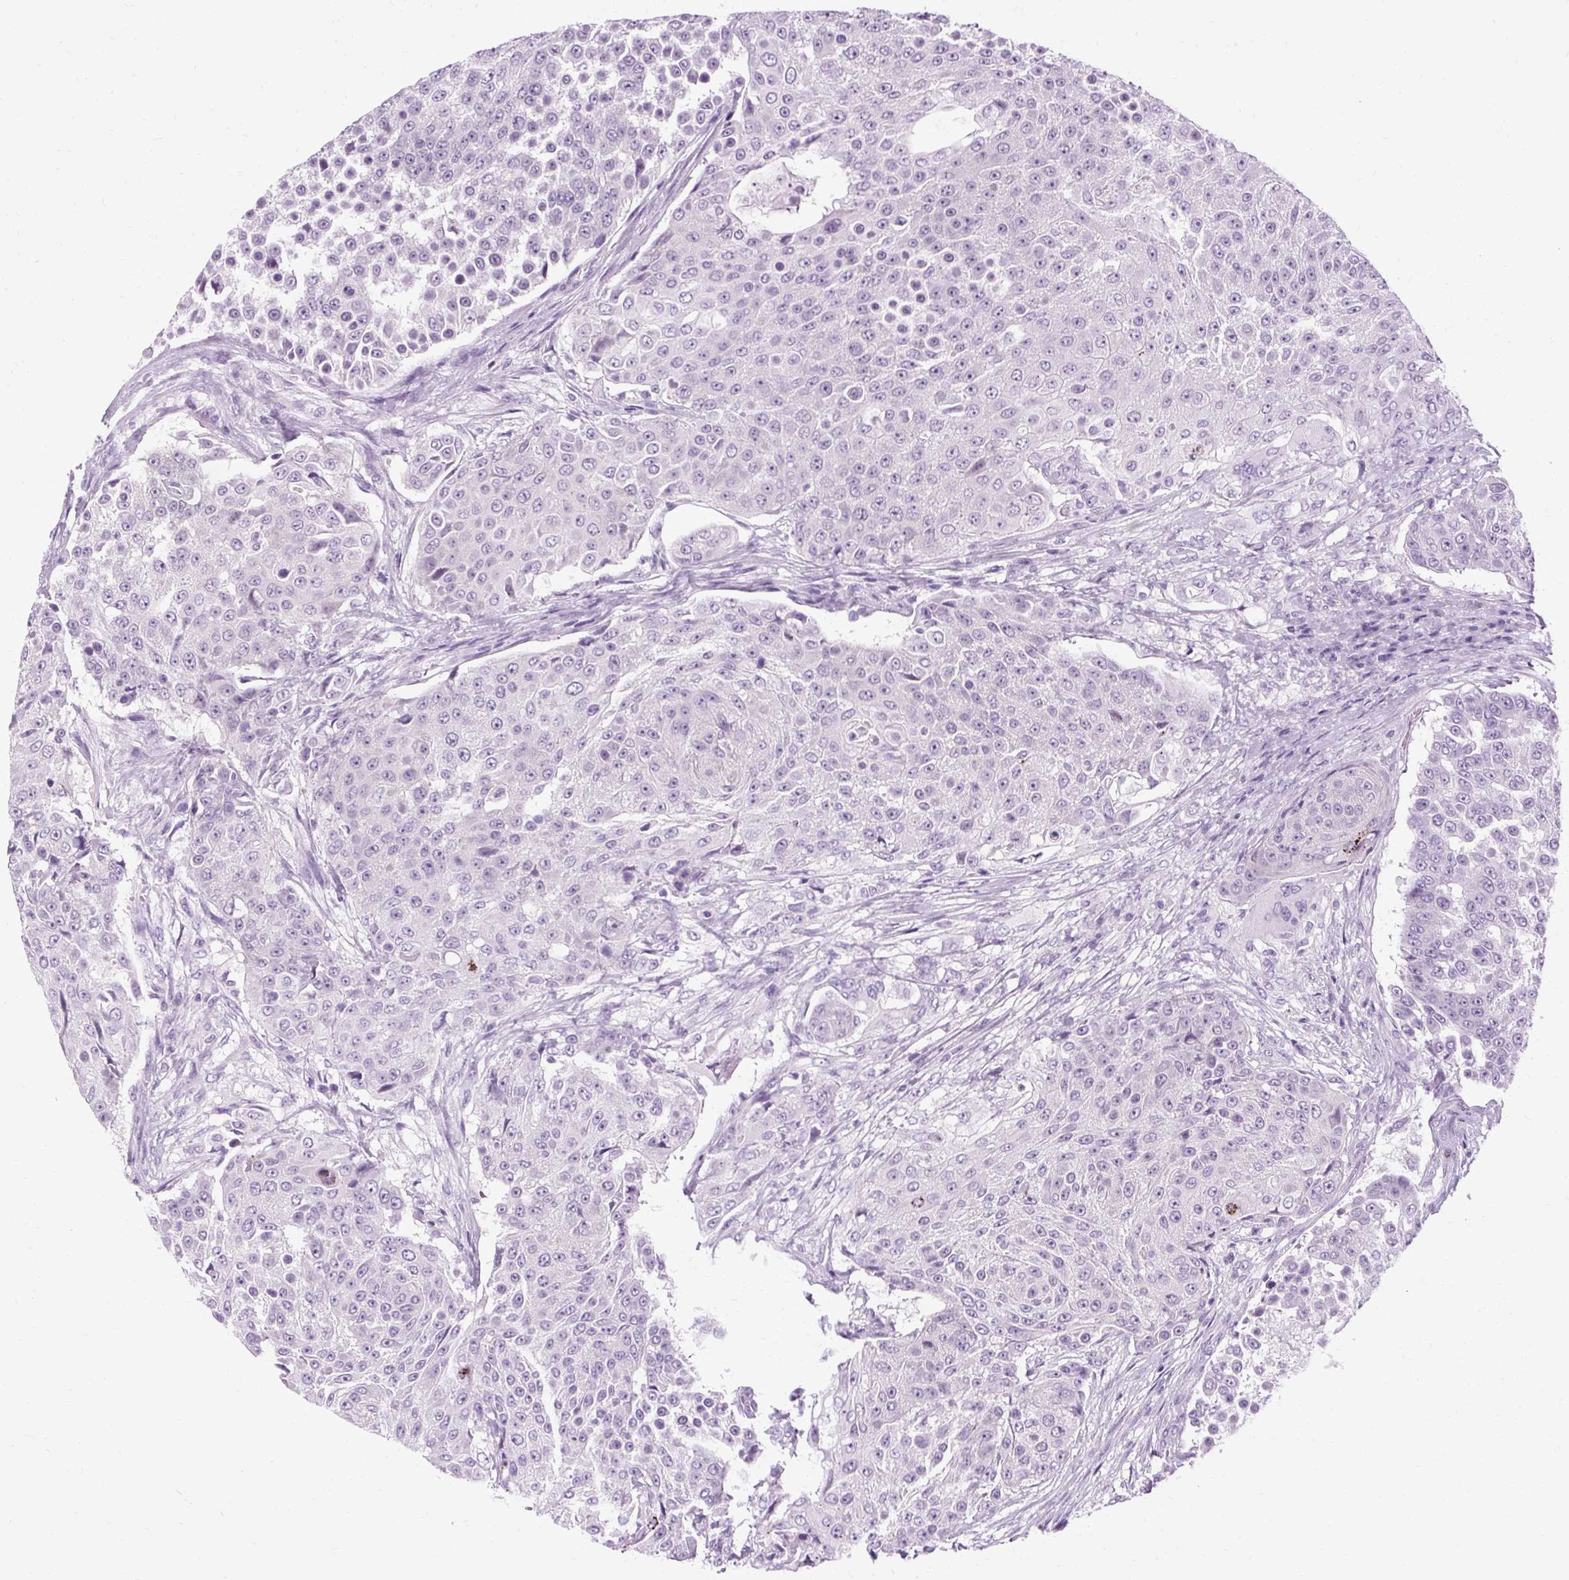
{"staining": {"intensity": "negative", "quantity": "none", "location": "none"}, "tissue": "urothelial cancer", "cell_type": "Tumor cells", "image_type": "cancer", "snomed": [{"axis": "morphology", "description": "Urothelial carcinoma, High grade"}, {"axis": "topography", "description": "Urinary bladder"}], "caption": "Protein analysis of high-grade urothelial carcinoma shows no significant expression in tumor cells.", "gene": "B3GNT4", "patient": {"sex": "female", "age": 63}}